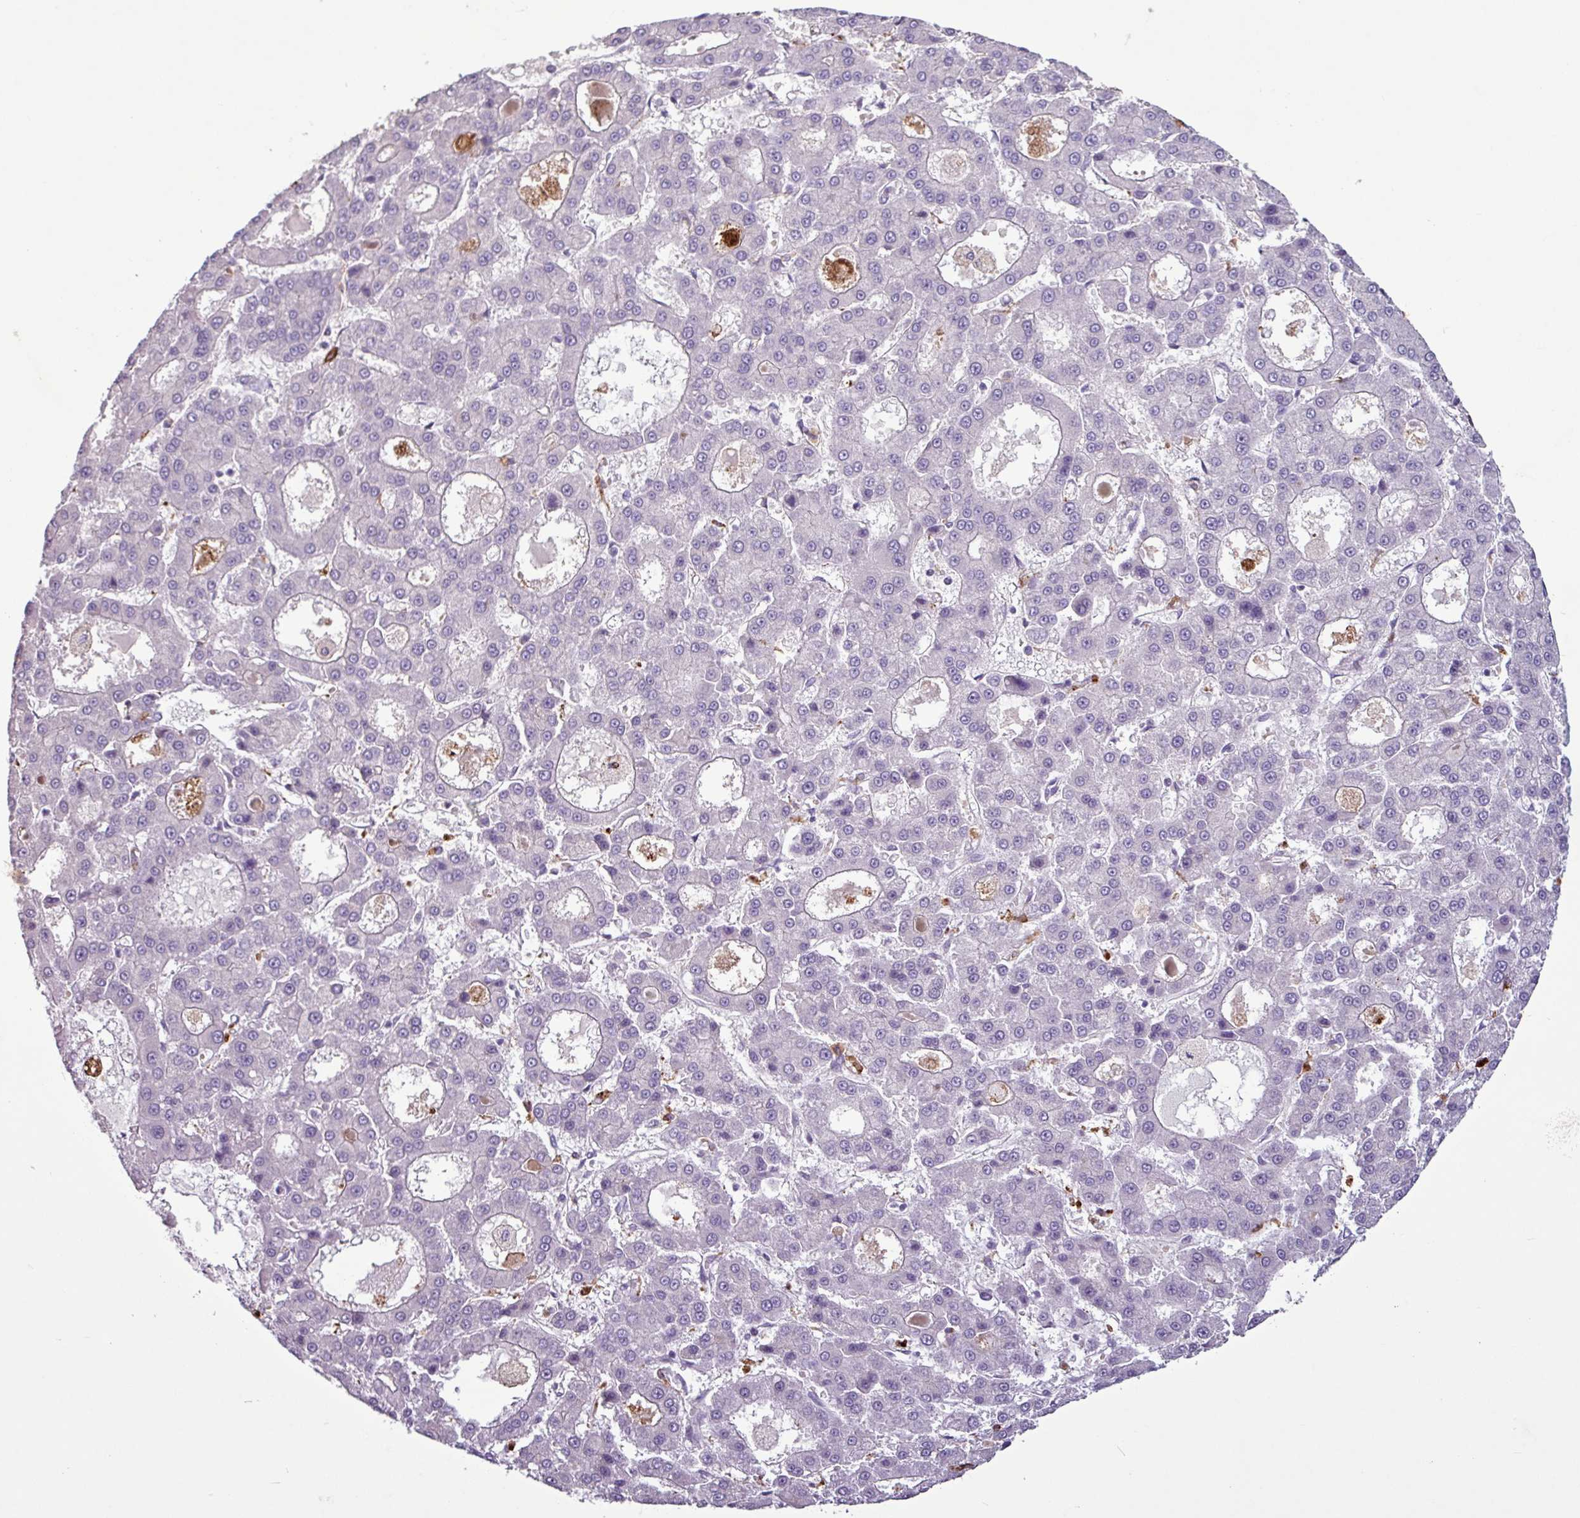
{"staining": {"intensity": "negative", "quantity": "none", "location": "none"}, "tissue": "liver cancer", "cell_type": "Tumor cells", "image_type": "cancer", "snomed": [{"axis": "morphology", "description": "Carcinoma, Hepatocellular, NOS"}, {"axis": "topography", "description": "Liver"}], "caption": "This image is of hepatocellular carcinoma (liver) stained with immunohistochemistry to label a protein in brown with the nuclei are counter-stained blue. There is no positivity in tumor cells.", "gene": "C9orf24", "patient": {"sex": "male", "age": 70}}